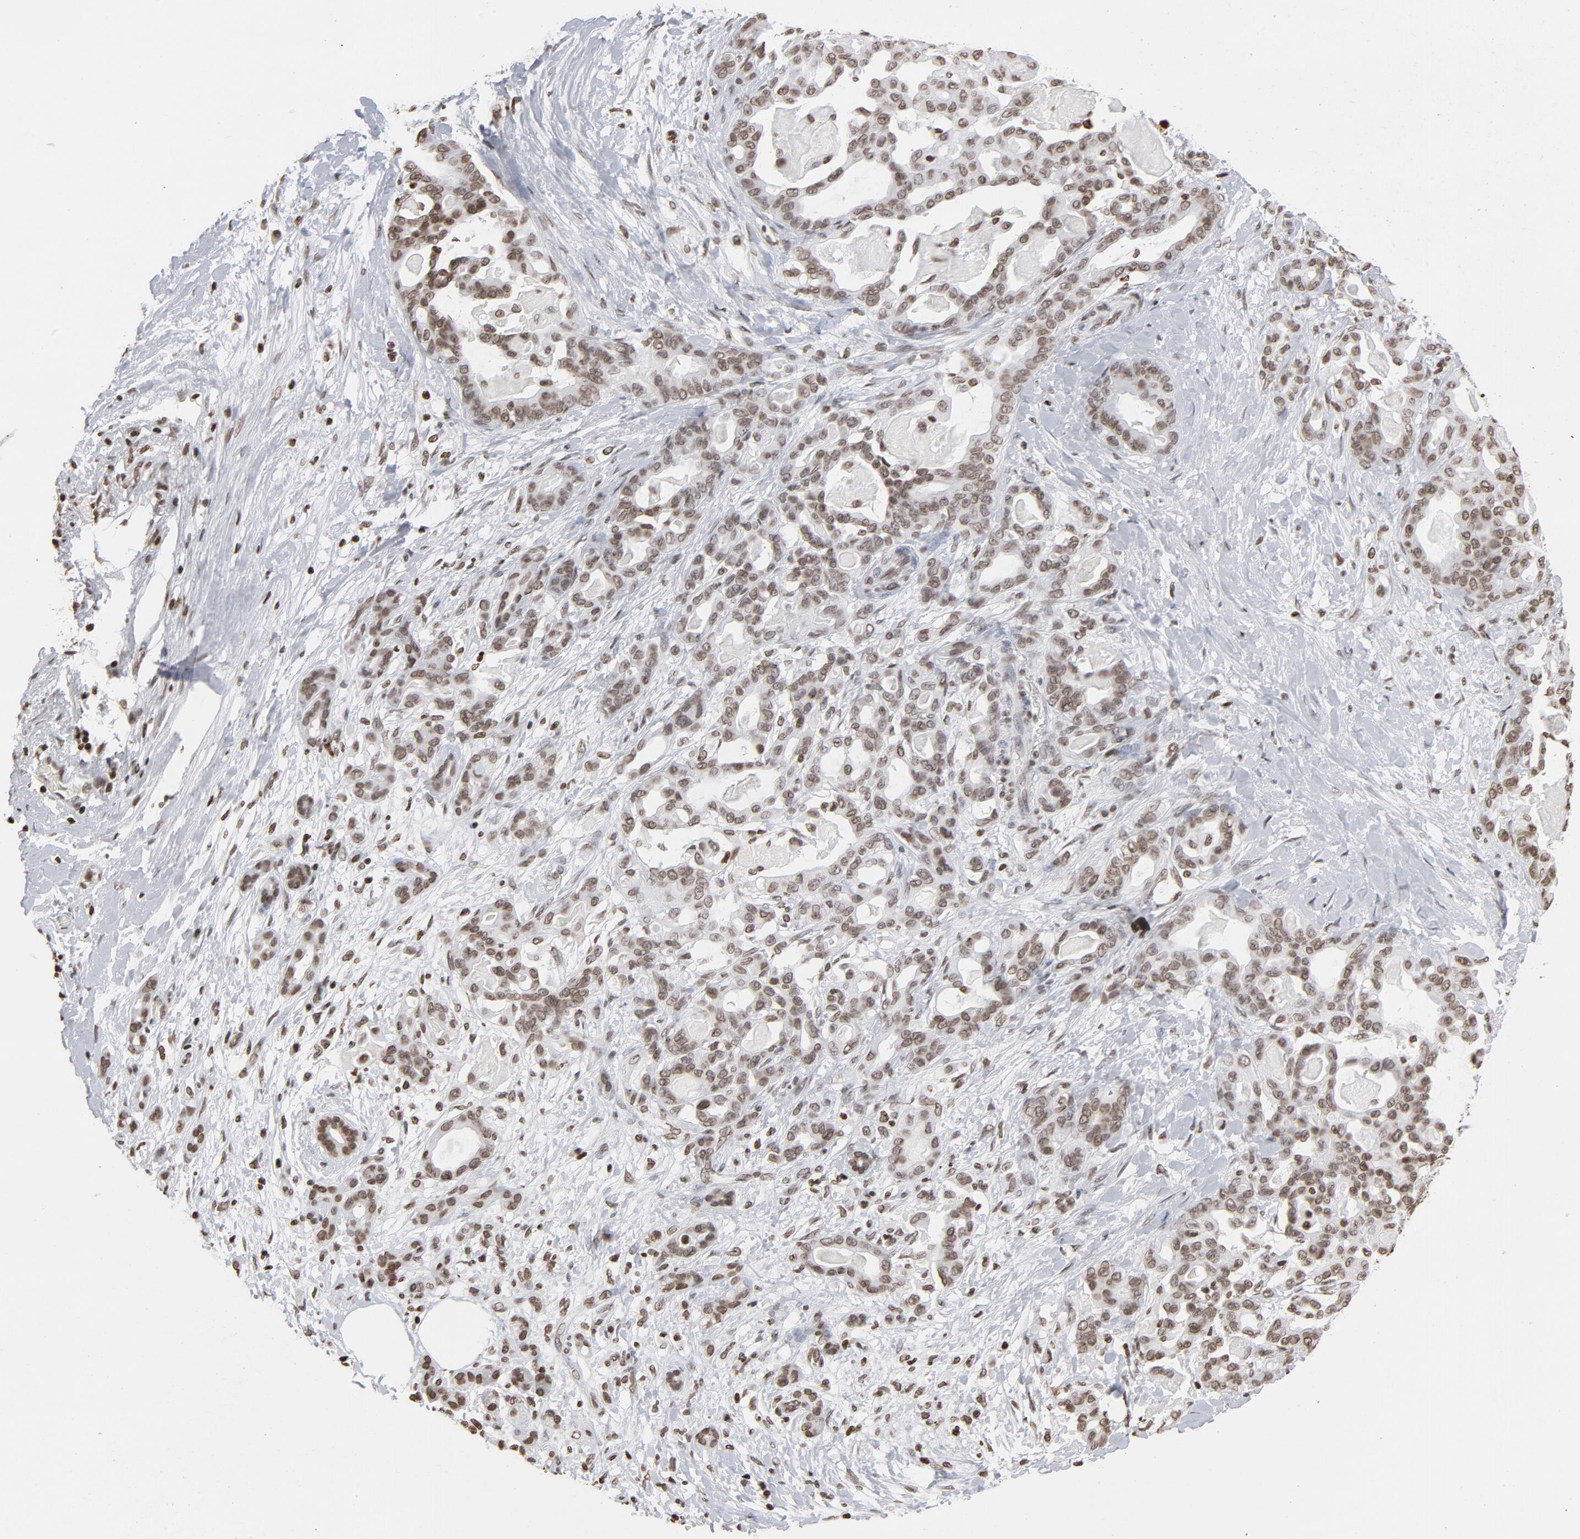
{"staining": {"intensity": "weak", "quantity": ">75%", "location": "nuclear"}, "tissue": "pancreatic cancer", "cell_type": "Tumor cells", "image_type": "cancer", "snomed": [{"axis": "morphology", "description": "Adenocarcinoma, NOS"}, {"axis": "topography", "description": "Pancreas"}], "caption": "Immunohistochemical staining of pancreatic cancer shows weak nuclear protein expression in approximately >75% of tumor cells. (Stains: DAB (3,3'-diaminobenzidine) in brown, nuclei in blue, Microscopy: brightfield microscopy at high magnification).", "gene": "H2AC12", "patient": {"sex": "male", "age": 63}}